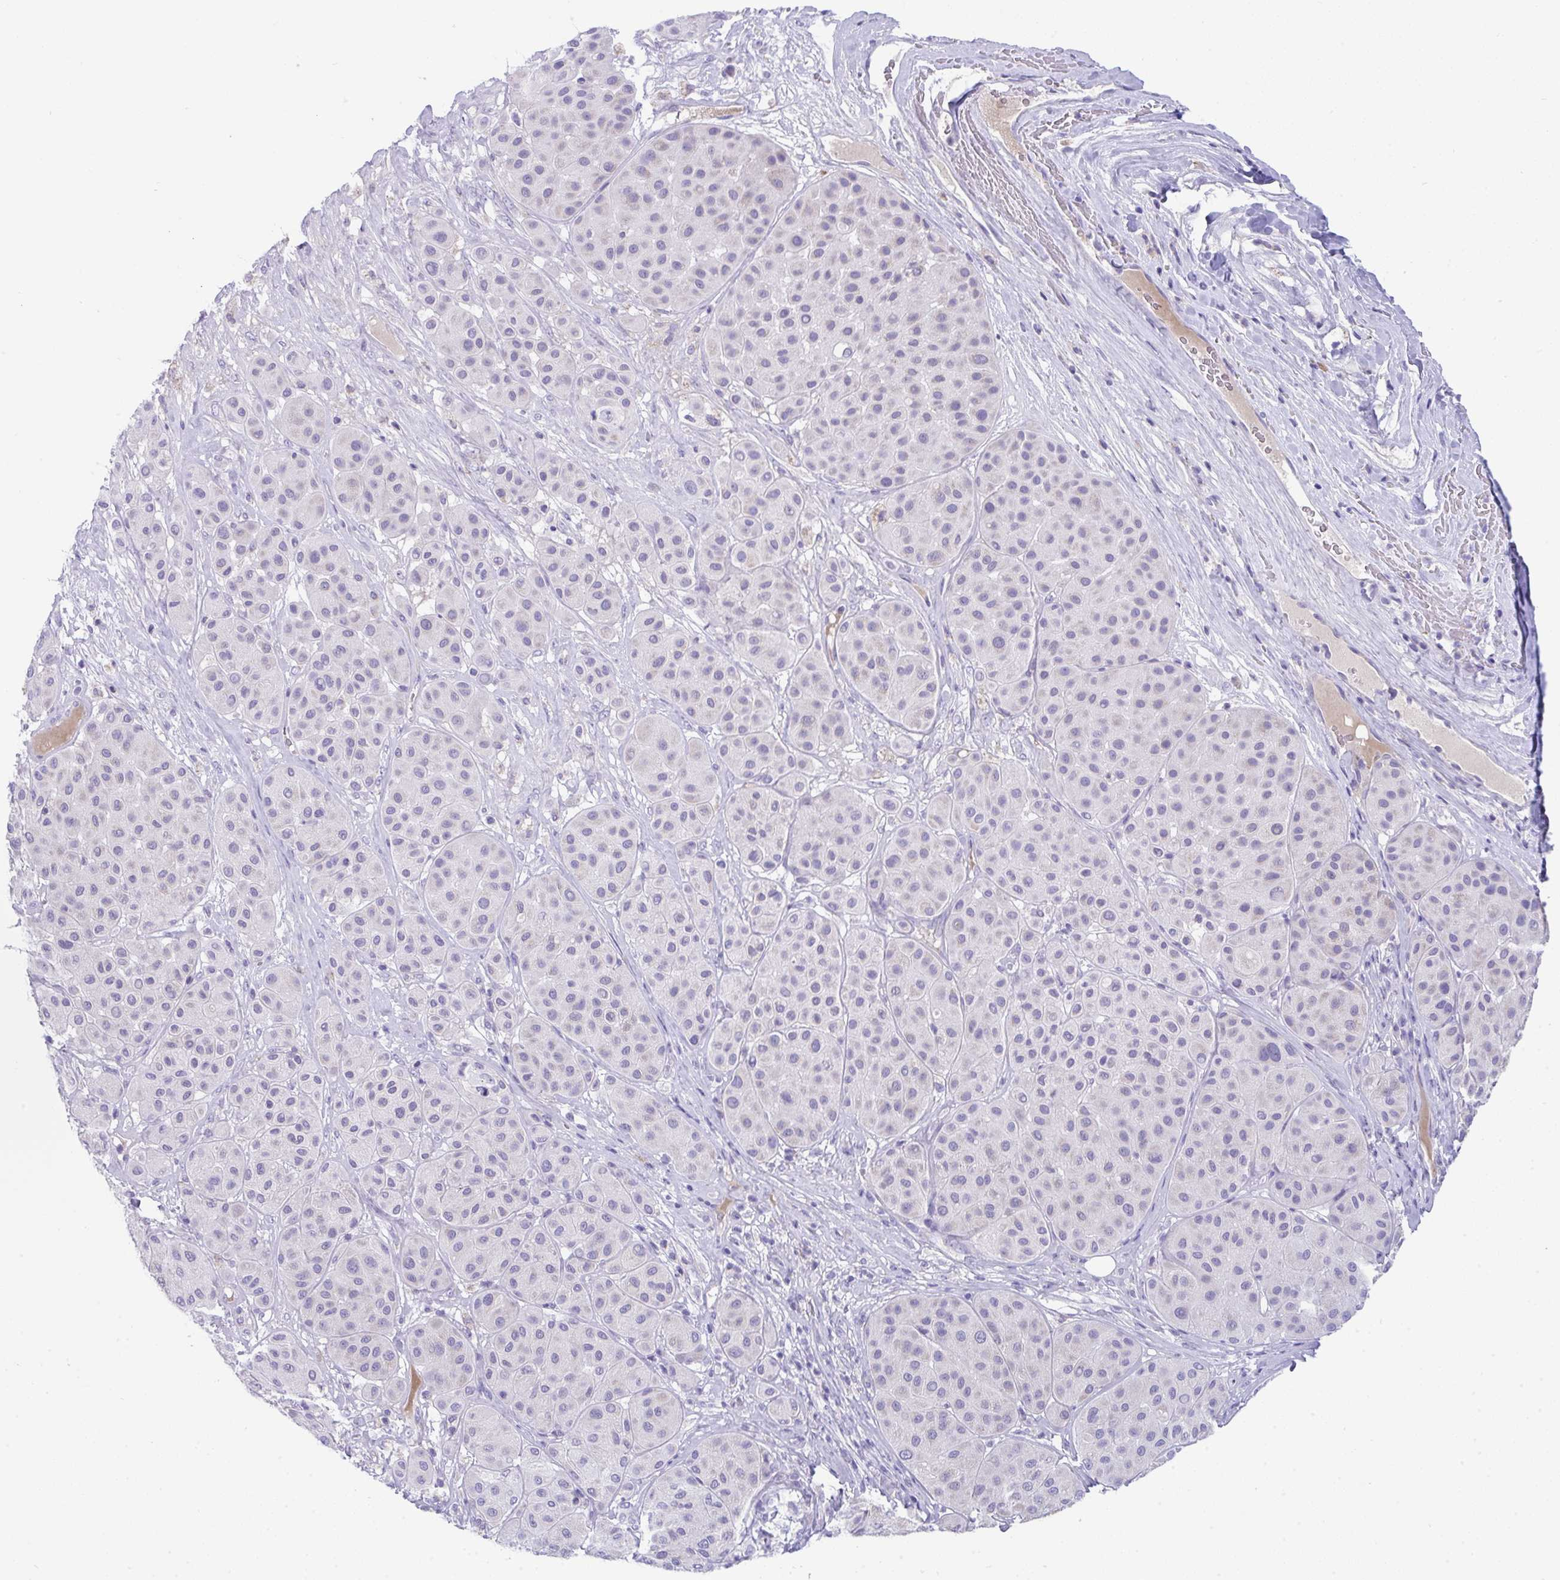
{"staining": {"intensity": "negative", "quantity": "none", "location": "none"}, "tissue": "melanoma", "cell_type": "Tumor cells", "image_type": "cancer", "snomed": [{"axis": "morphology", "description": "Malignant melanoma, Metastatic site"}, {"axis": "topography", "description": "Smooth muscle"}], "caption": "This histopathology image is of melanoma stained with immunohistochemistry to label a protein in brown with the nuclei are counter-stained blue. There is no expression in tumor cells.", "gene": "PLA2G12B", "patient": {"sex": "male", "age": 41}}